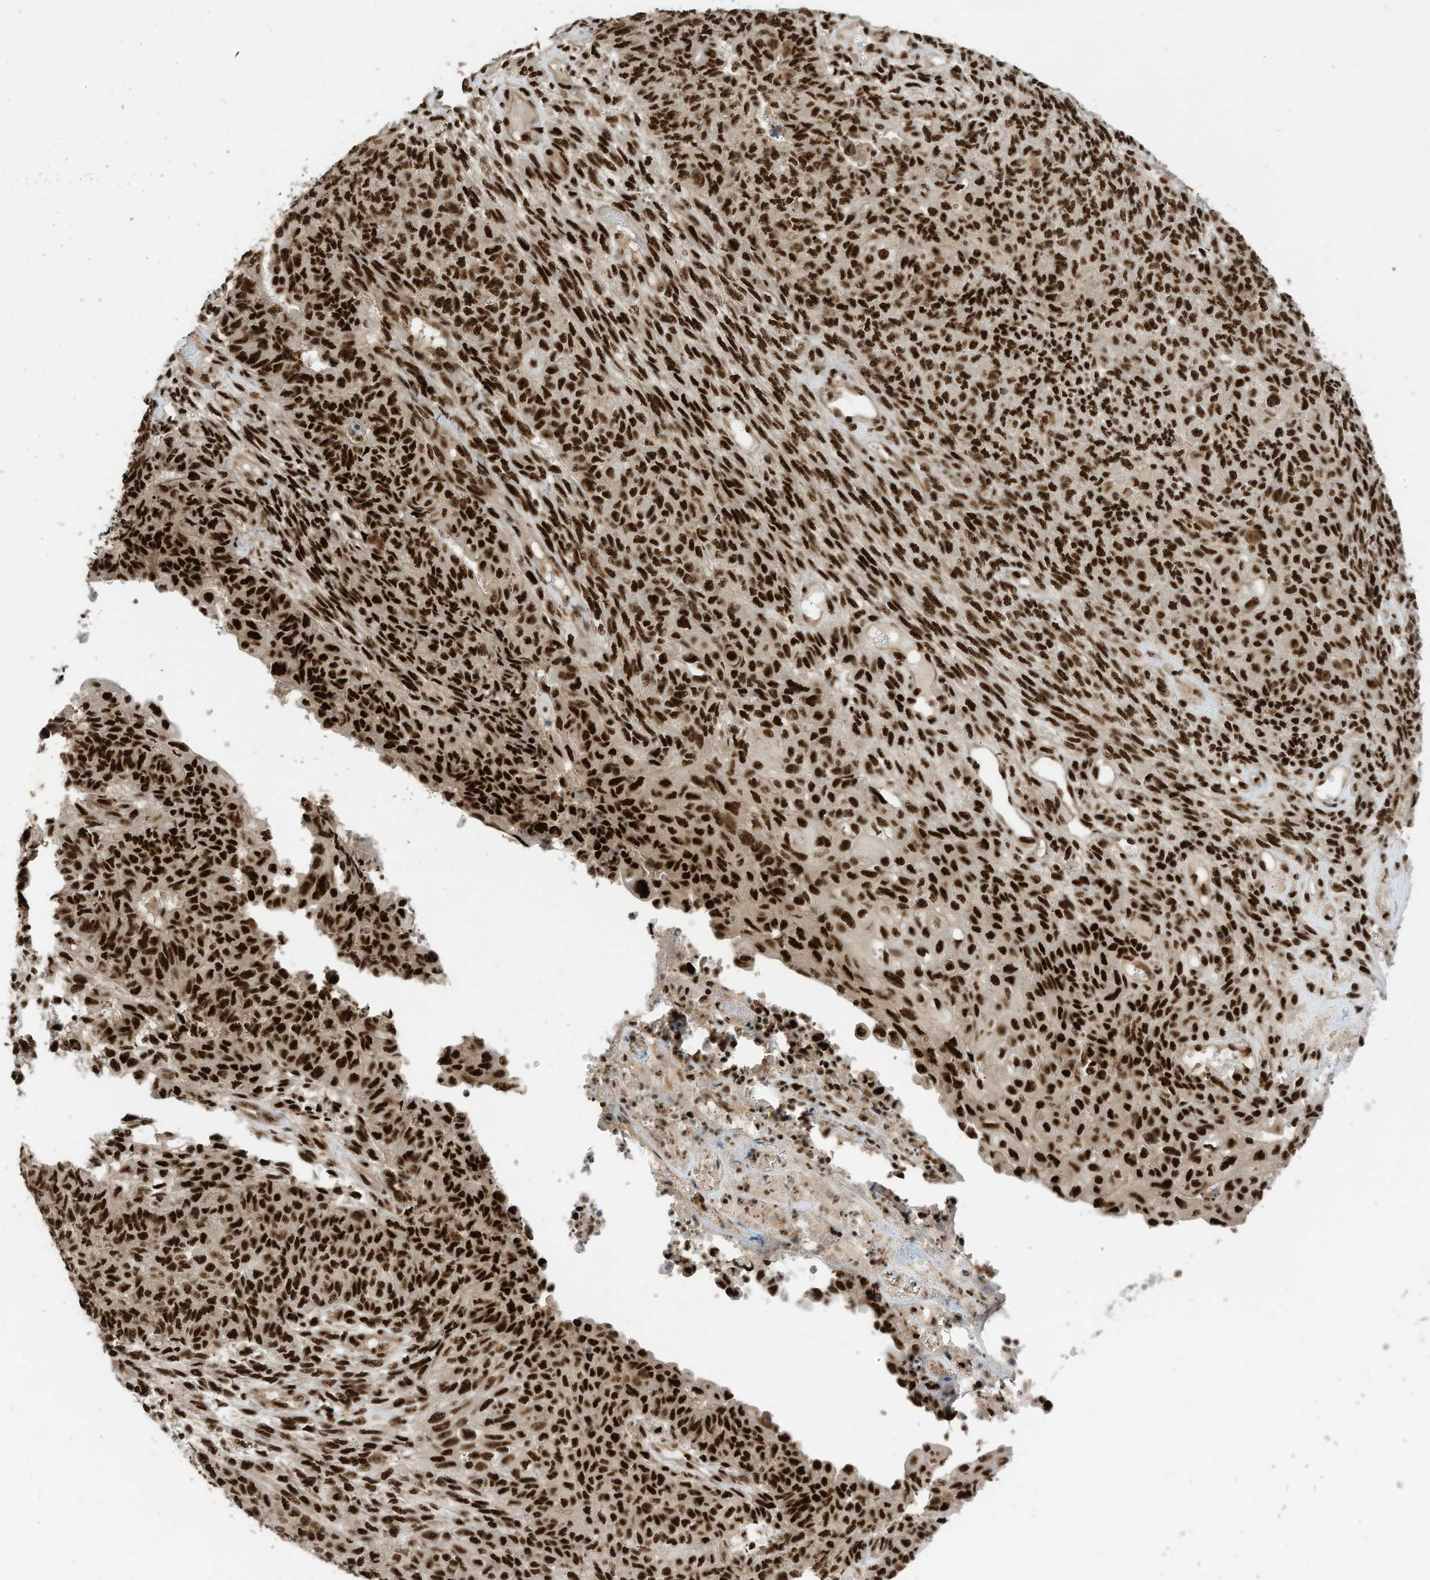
{"staining": {"intensity": "strong", "quantity": ">75%", "location": "nuclear"}, "tissue": "endometrial cancer", "cell_type": "Tumor cells", "image_type": "cancer", "snomed": [{"axis": "morphology", "description": "Adenocarcinoma, NOS"}, {"axis": "topography", "description": "Endometrium"}], "caption": "IHC staining of endometrial cancer (adenocarcinoma), which reveals high levels of strong nuclear positivity in about >75% of tumor cells indicating strong nuclear protein expression. The staining was performed using DAB (3,3'-diaminobenzidine) (brown) for protein detection and nuclei were counterstained in hematoxylin (blue).", "gene": "SF3A3", "patient": {"sex": "female", "age": 32}}